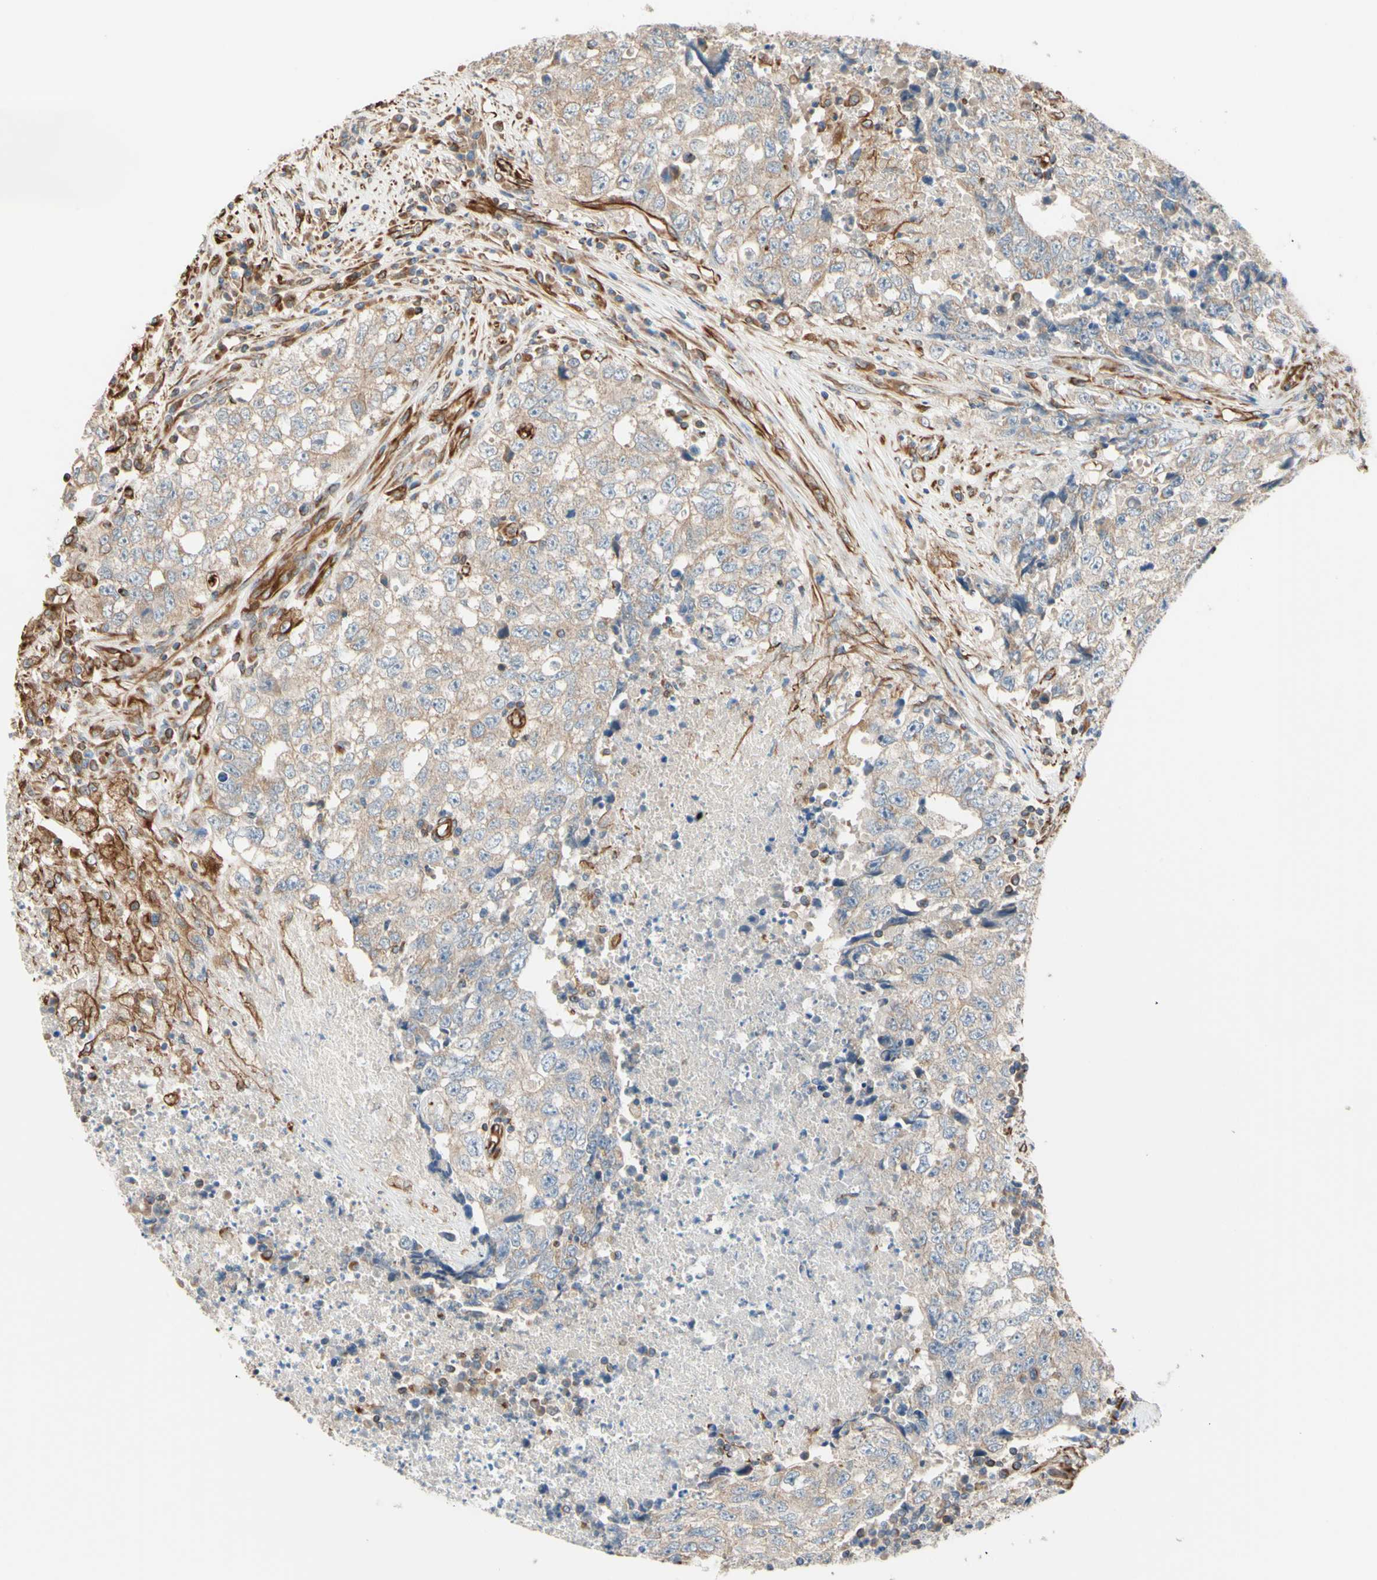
{"staining": {"intensity": "weak", "quantity": "<25%", "location": "cytoplasmic/membranous"}, "tissue": "testis cancer", "cell_type": "Tumor cells", "image_type": "cancer", "snomed": [{"axis": "morphology", "description": "Necrosis, NOS"}, {"axis": "morphology", "description": "Carcinoma, Embryonal, NOS"}, {"axis": "topography", "description": "Testis"}], "caption": "Immunohistochemistry (IHC) photomicrograph of neoplastic tissue: testis cancer (embryonal carcinoma) stained with DAB (3,3'-diaminobenzidine) displays no significant protein expression in tumor cells.", "gene": "TRAF2", "patient": {"sex": "male", "age": 19}}